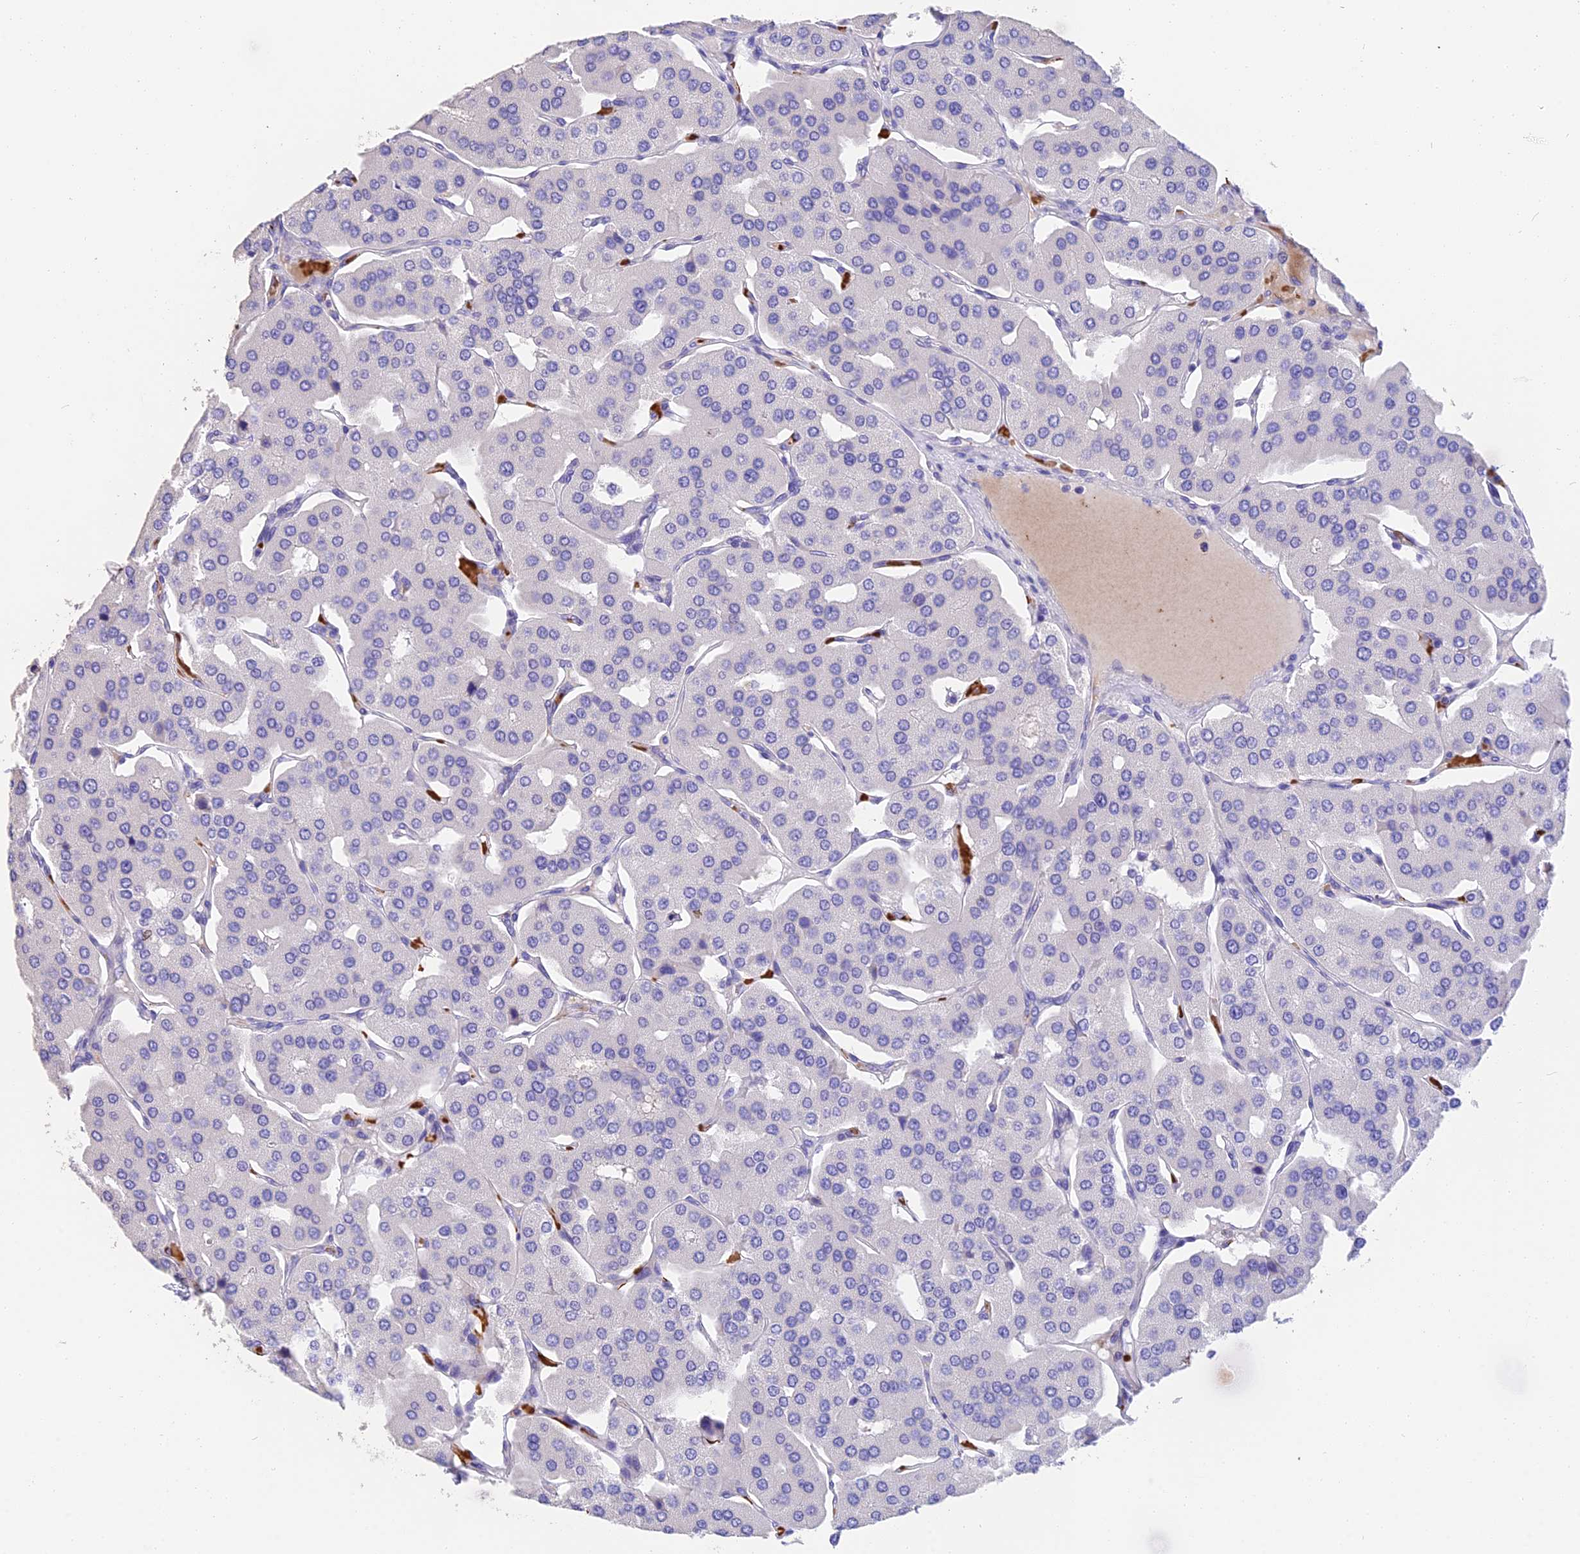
{"staining": {"intensity": "negative", "quantity": "none", "location": "none"}, "tissue": "parathyroid gland", "cell_type": "Glandular cells", "image_type": "normal", "snomed": [{"axis": "morphology", "description": "Normal tissue, NOS"}, {"axis": "morphology", "description": "Adenoma, NOS"}, {"axis": "topography", "description": "Parathyroid gland"}], "caption": "Immunohistochemistry histopathology image of unremarkable parathyroid gland stained for a protein (brown), which reveals no positivity in glandular cells. Nuclei are stained in blue.", "gene": "TNNC2", "patient": {"sex": "female", "age": 86}}